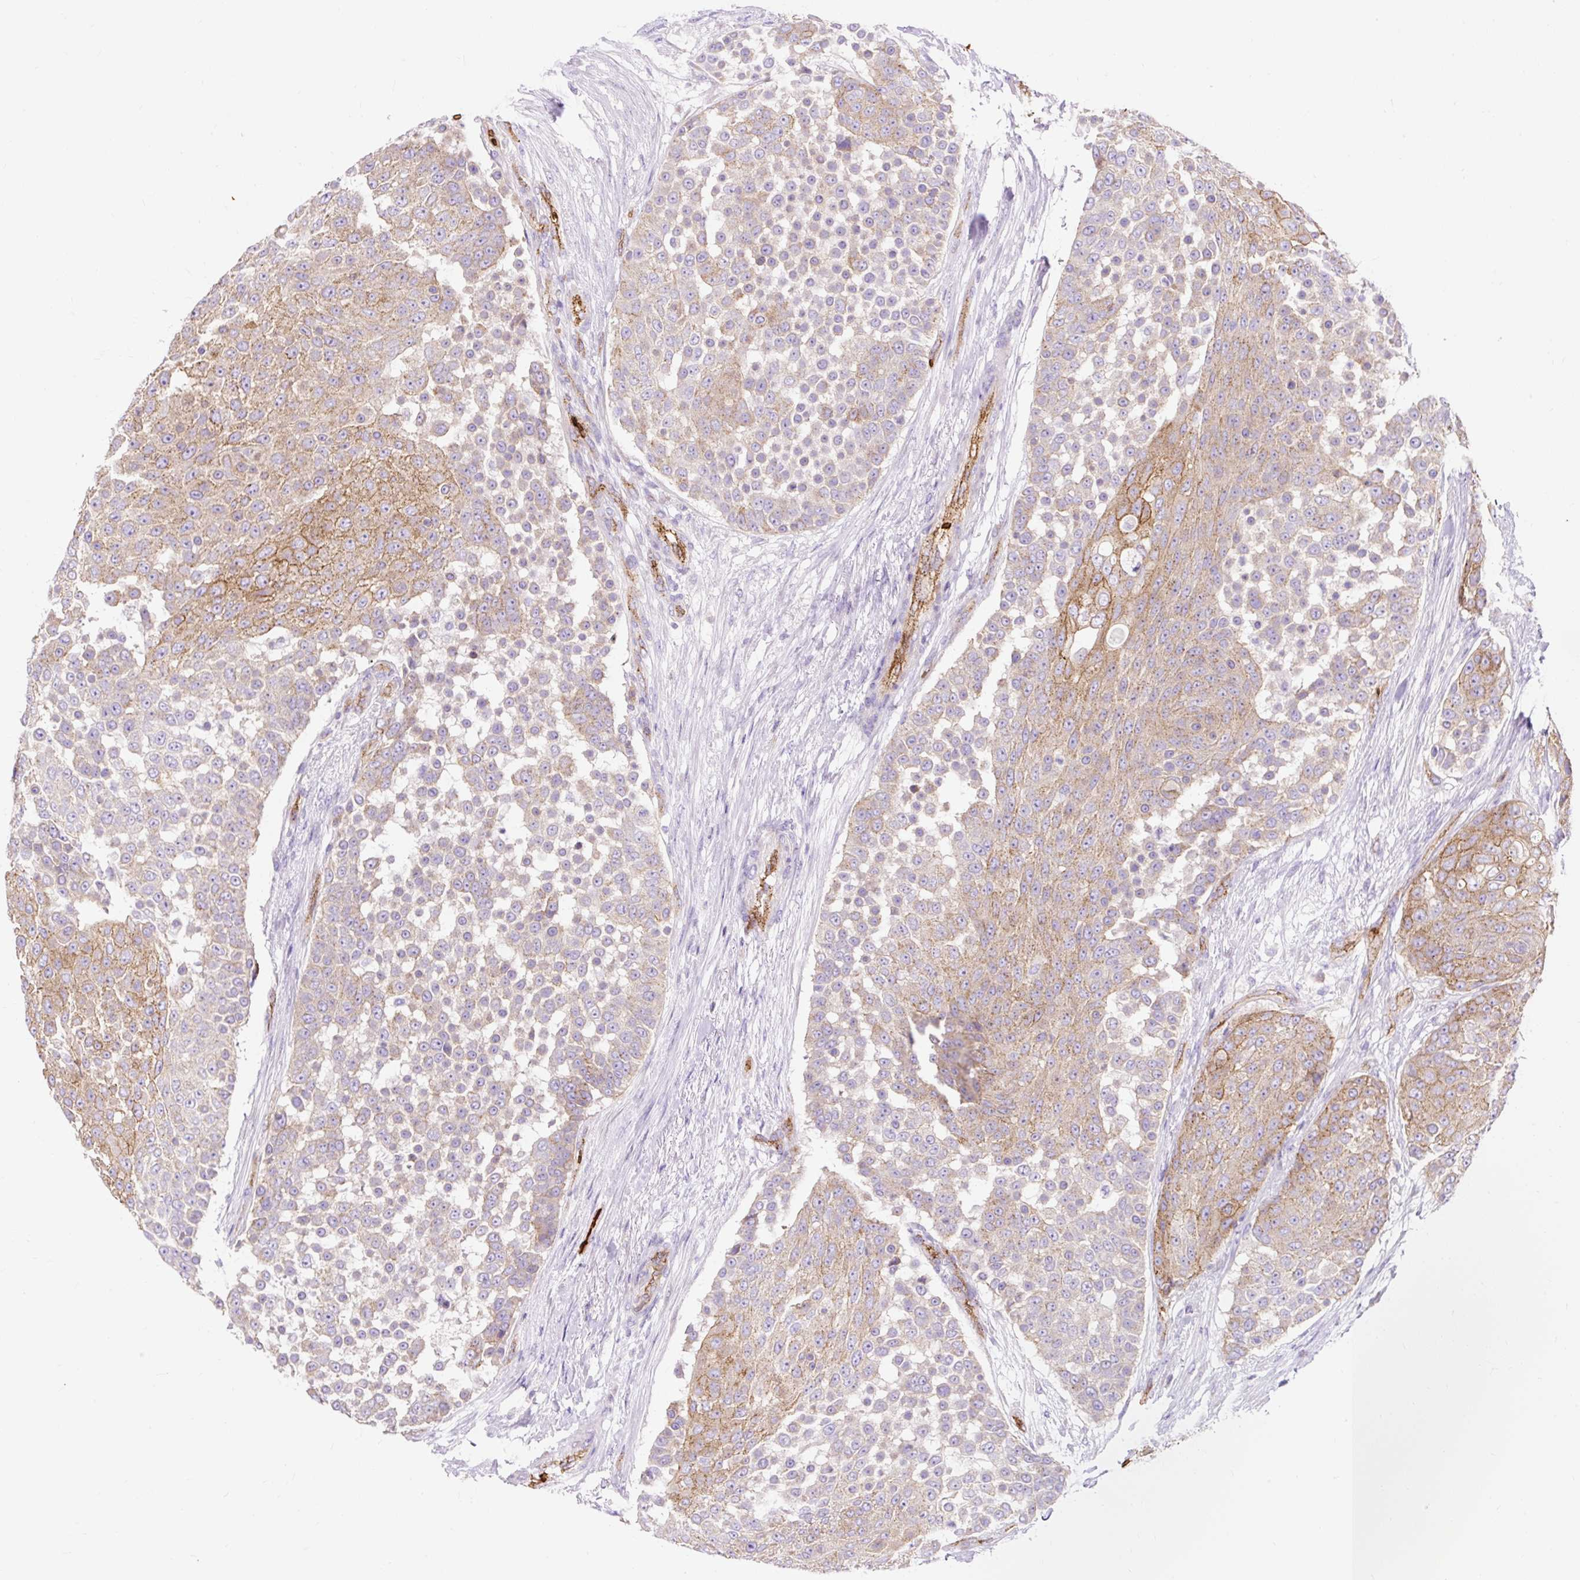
{"staining": {"intensity": "moderate", "quantity": "25%-75%", "location": "cytoplasmic/membranous"}, "tissue": "urothelial cancer", "cell_type": "Tumor cells", "image_type": "cancer", "snomed": [{"axis": "morphology", "description": "Urothelial carcinoma, High grade"}, {"axis": "topography", "description": "Urinary bladder"}], "caption": "High-power microscopy captured an IHC photomicrograph of urothelial cancer, revealing moderate cytoplasmic/membranous expression in about 25%-75% of tumor cells.", "gene": "HIP1R", "patient": {"sex": "female", "age": 63}}